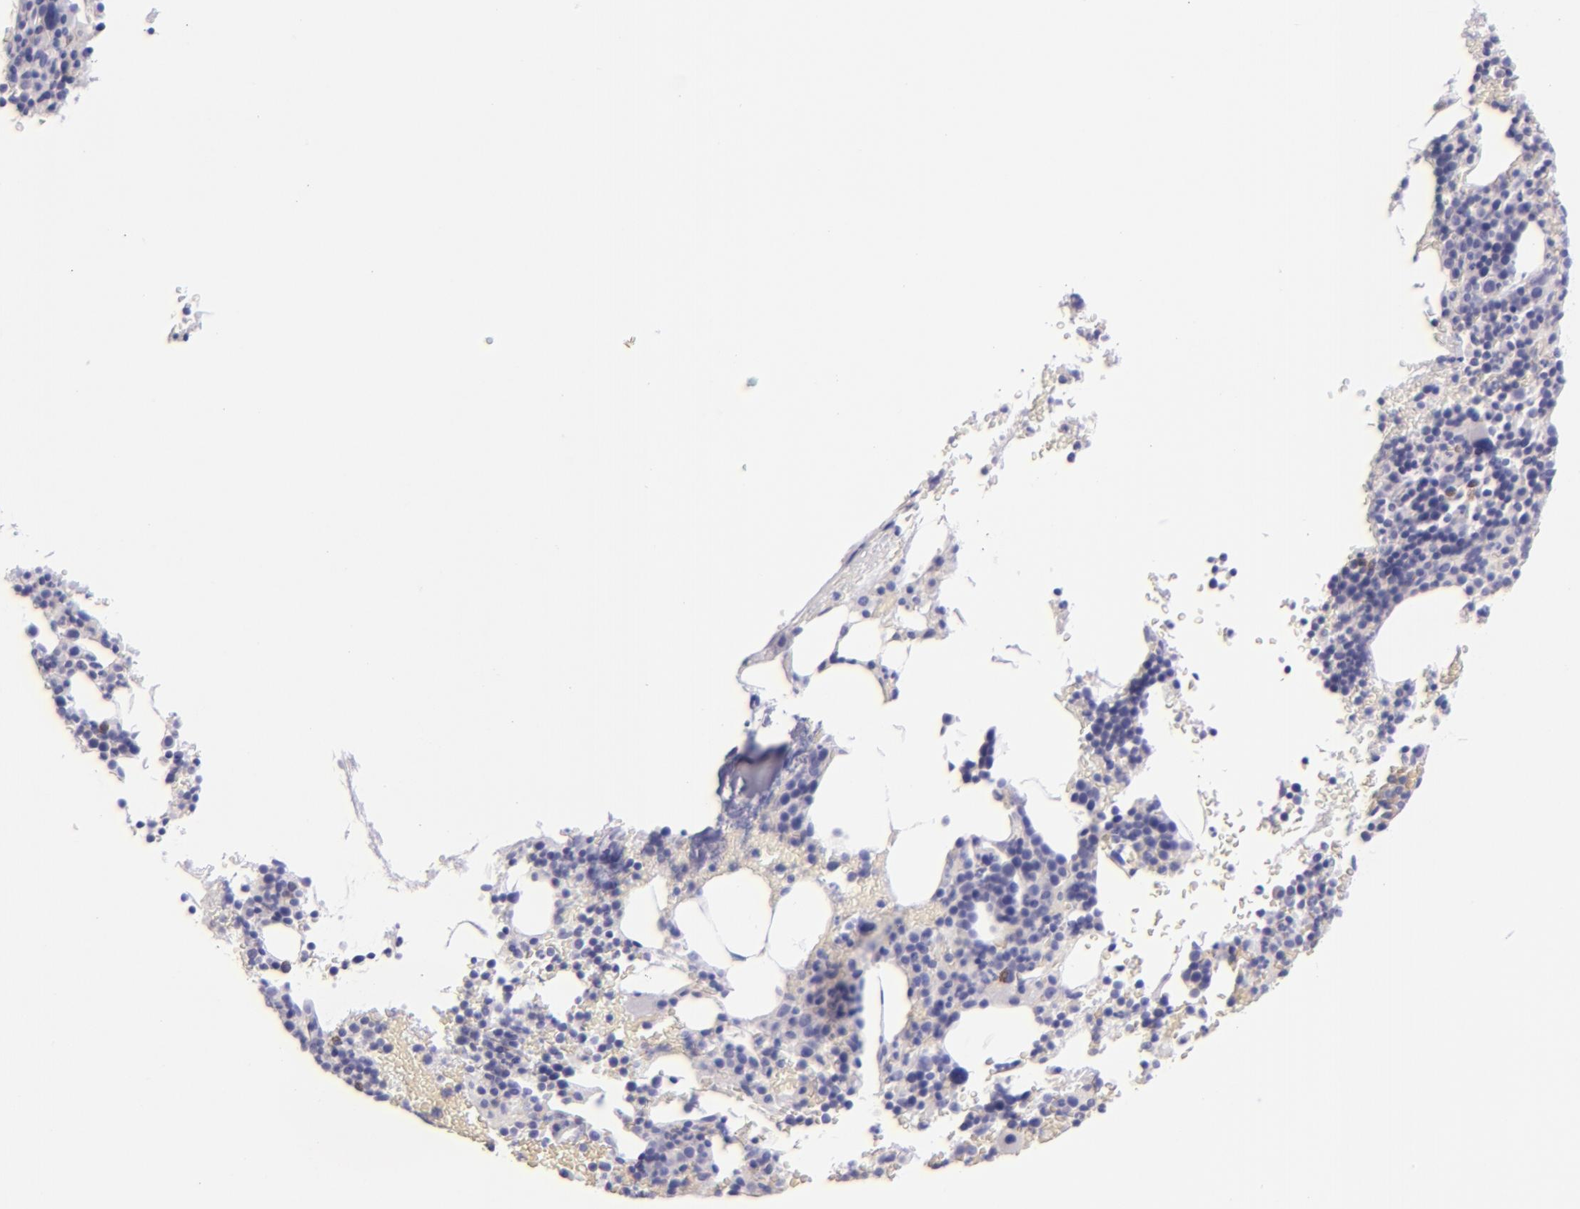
{"staining": {"intensity": "negative", "quantity": "none", "location": "none"}, "tissue": "bone marrow", "cell_type": "Hematopoietic cells", "image_type": "normal", "snomed": [{"axis": "morphology", "description": "Normal tissue, NOS"}, {"axis": "topography", "description": "Bone marrow"}], "caption": "DAB immunohistochemical staining of unremarkable human bone marrow demonstrates no significant staining in hematopoietic cells.", "gene": "MUC5AC", "patient": {"sex": "male", "age": 86}}